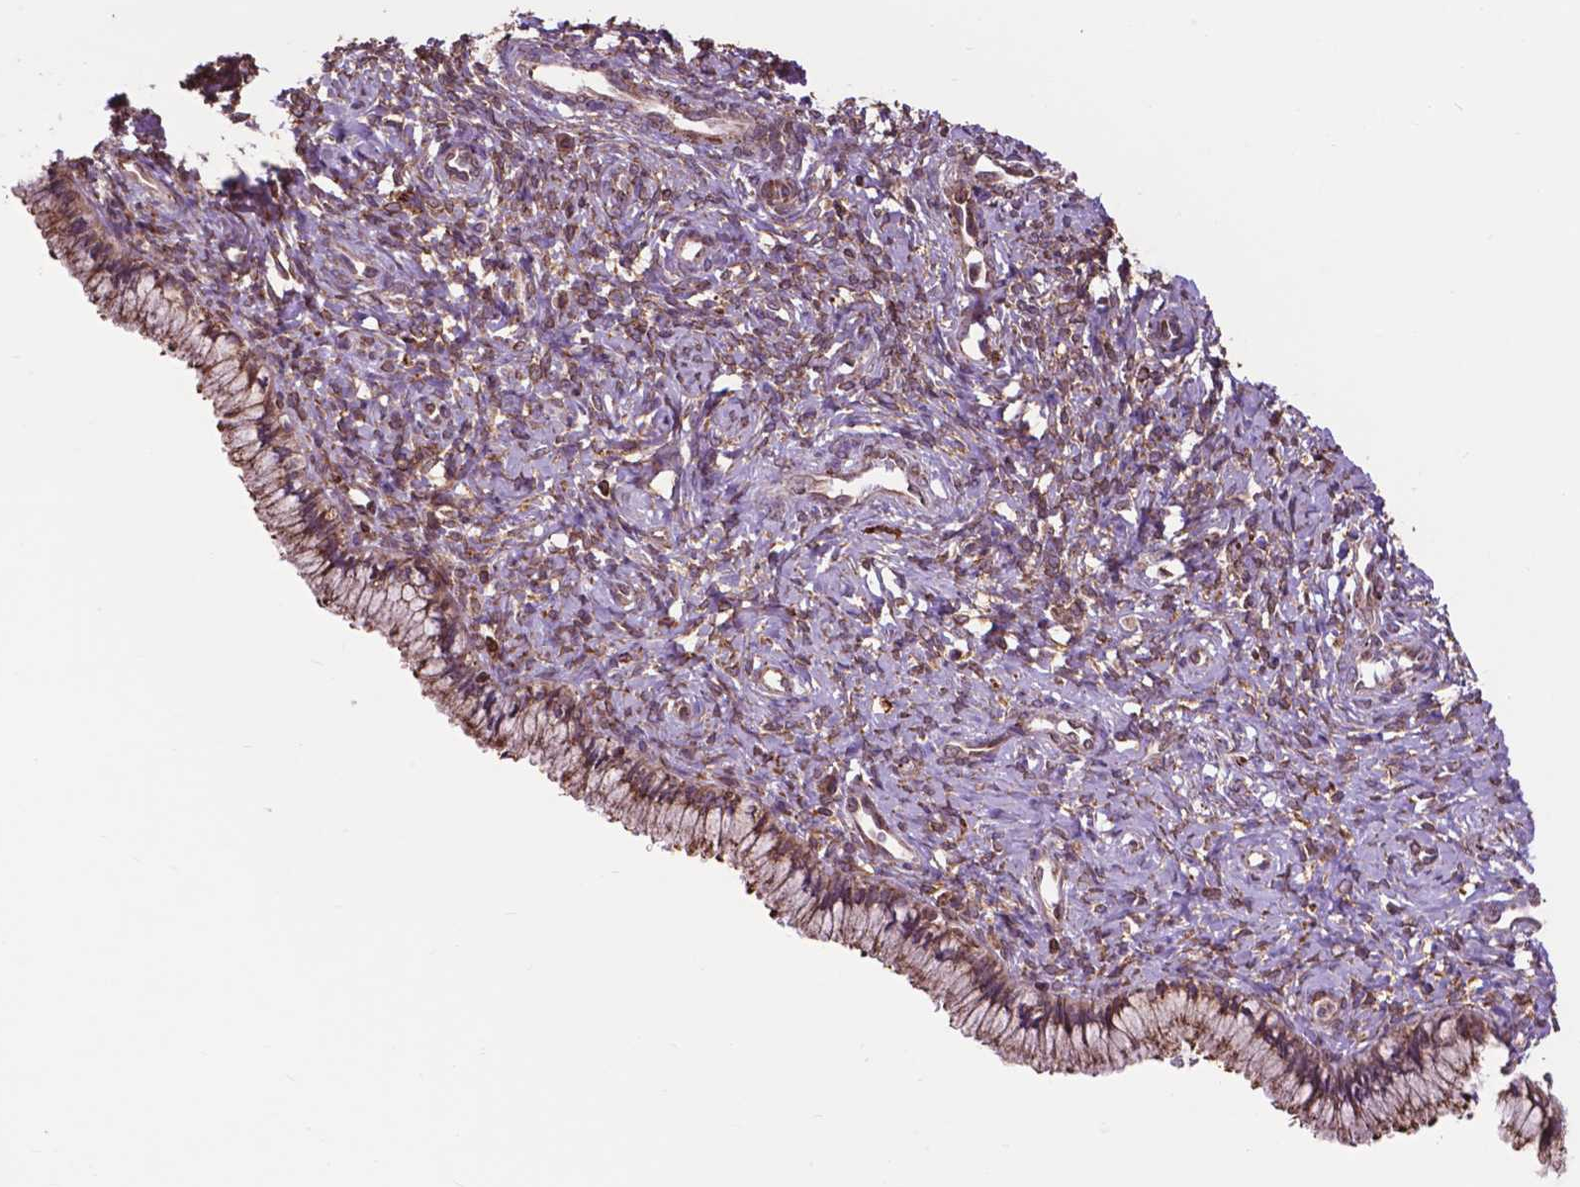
{"staining": {"intensity": "moderate", "quantity": ">75%", "location": "cytoplasmic/membranous"}, "tissue": "cervix", "cell_type": "Glandular cells", "image_type": "normal", "snomed": [{"axis": "morphology", "description": "Normal tissue, NOS"}, {"axis": "topography", "description": "Cervix"}], "caption": "The image exhibits staining of unremarkable cervix, revealing moderate cytoplasmic/membranous protein staining (brown color) within glandular cells.", "gene": "GANAB", "patient": {"sex": "female", "age": 37}}